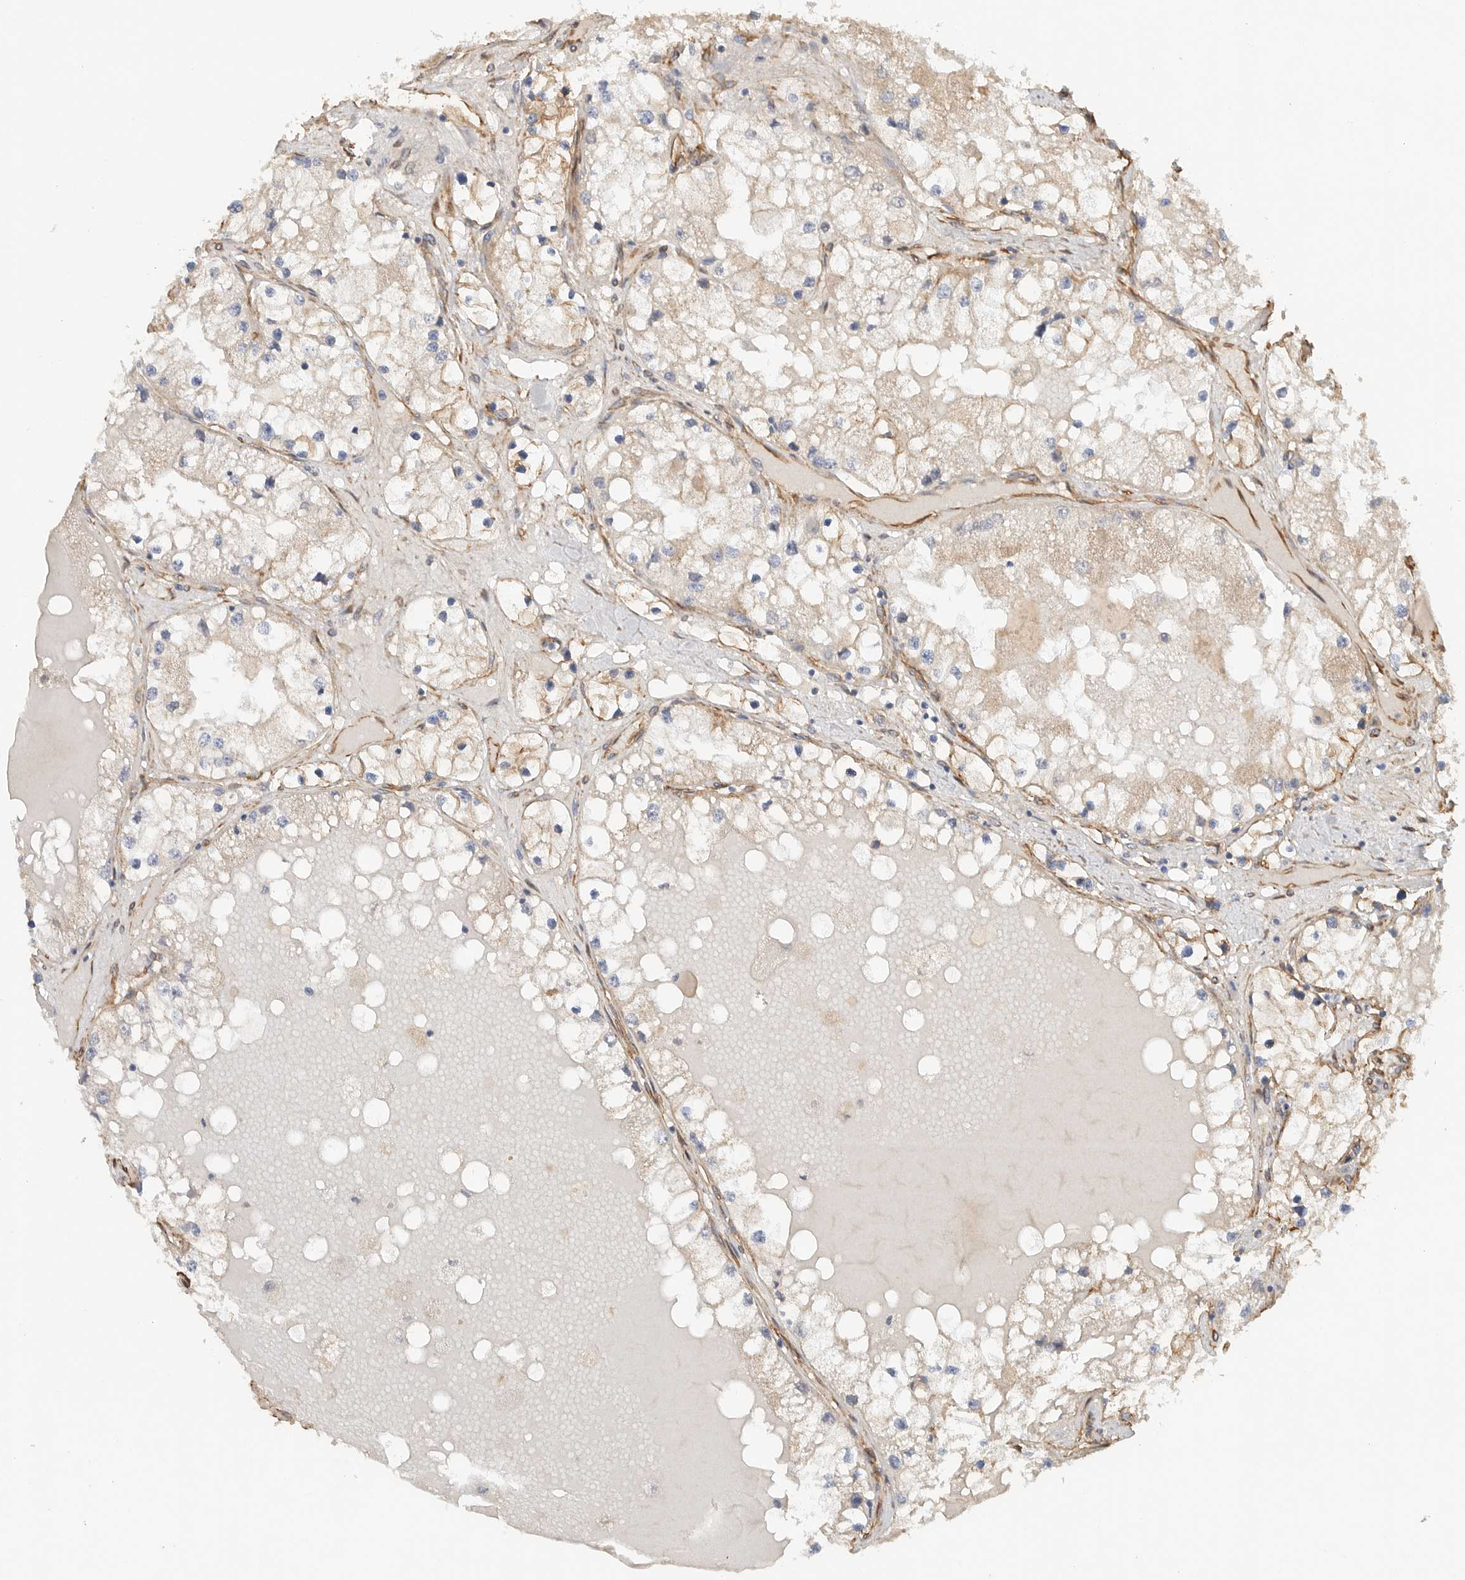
{"staining": {"intensity": "weak", "quantity": "<25%", "location": "cytoplasmic/membranous"}, "tissue": "renal cancer", "cell_type": "Tumor cells", "image_type": "cancer", "snomed": [{"axis": "morphology", "description": "Adenocarcinoma, NOS"}, {"axis": "topography", "description": "Kidney"}], "caption": "Renal cancer stained for a protein using IHC reveals no positivity tumor cells.", "gene": "JMJD4", "patient": {"sex": "male", "age": 68}}